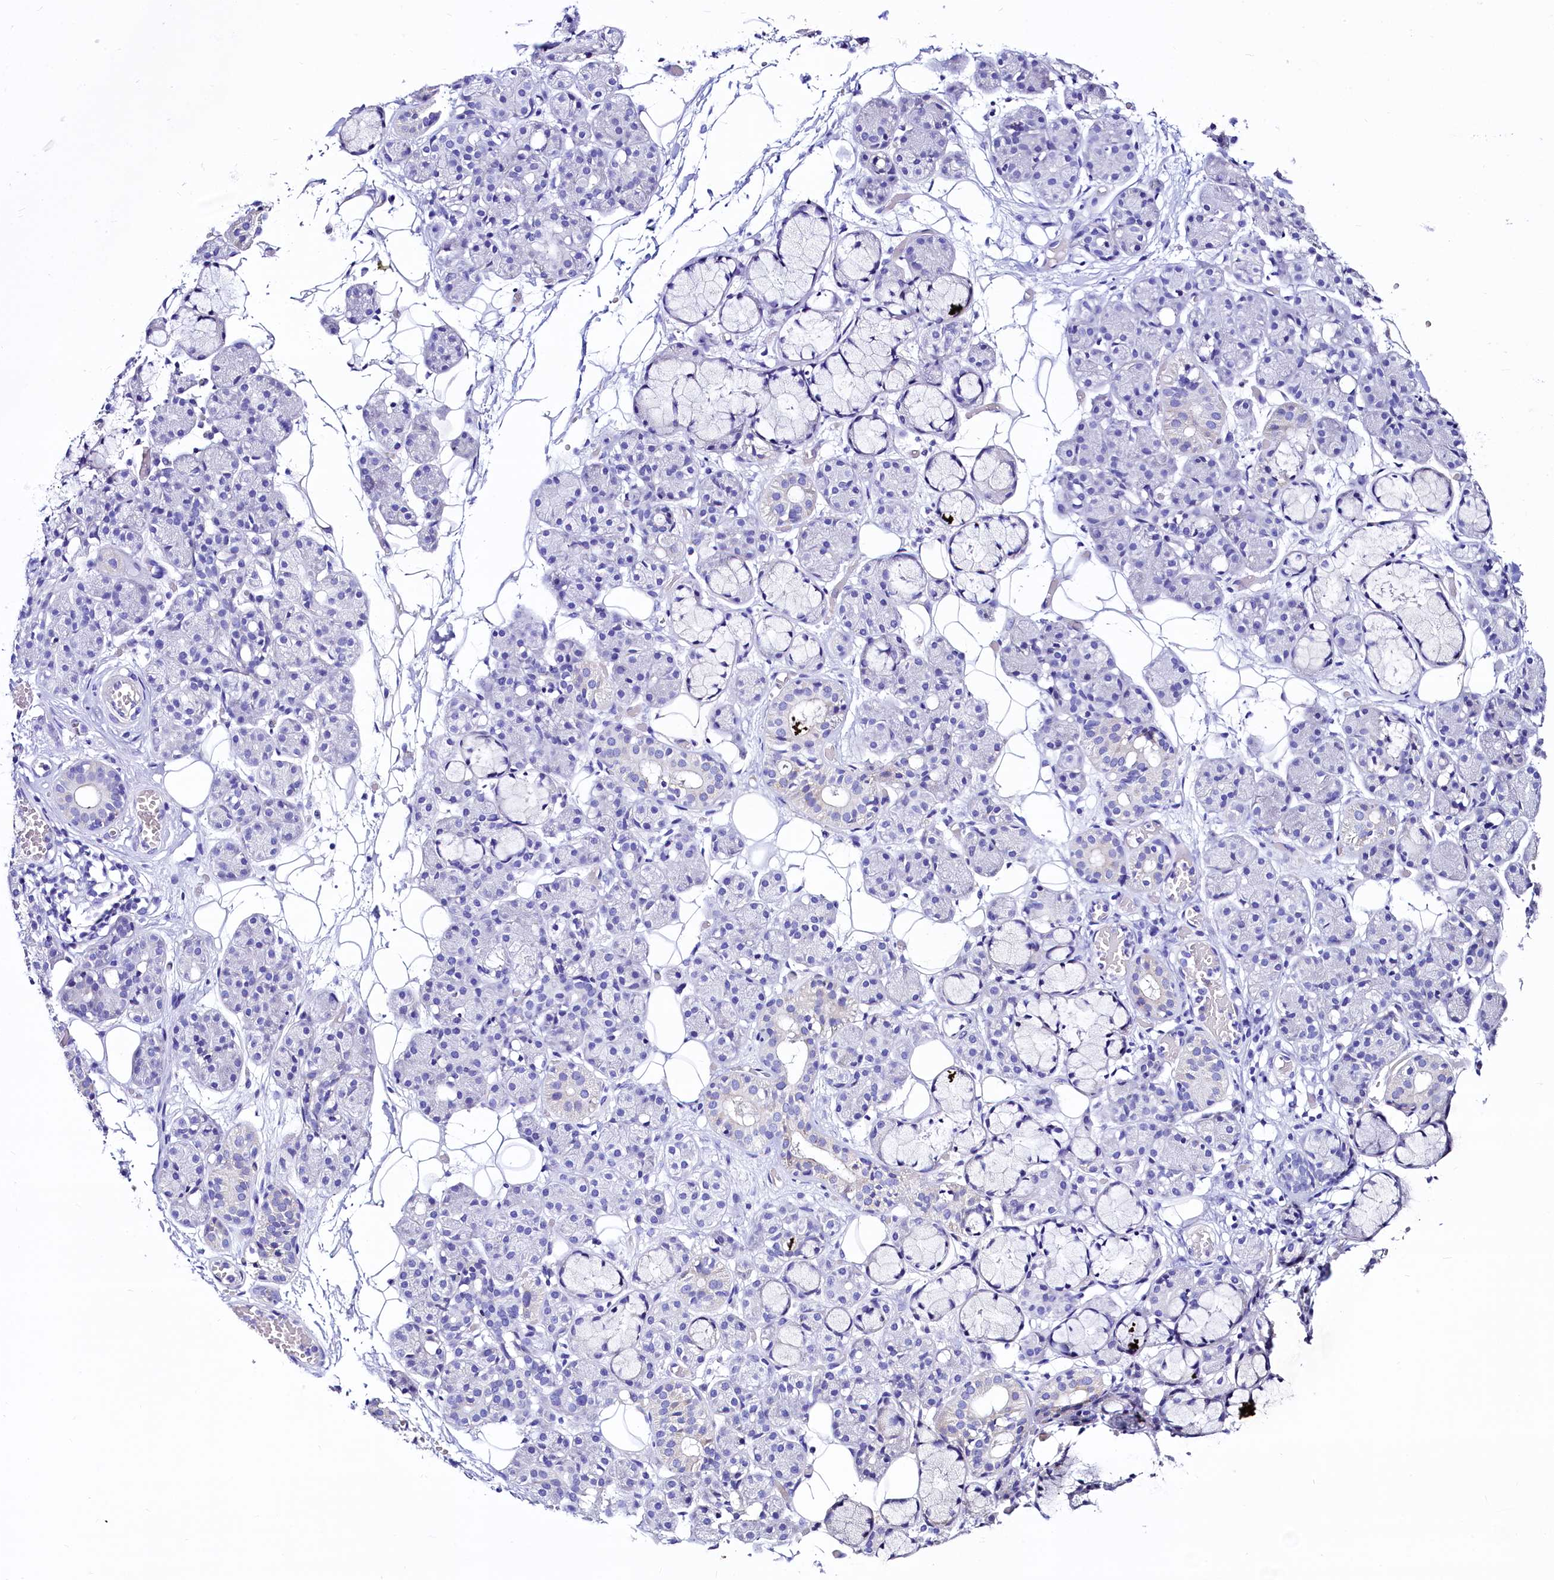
{"staining": {"intensity": "negative", "quantity": "none", "location": "none"}, "tissue": "salivary gland", "cell_type": "Glandular cells", "image_type": "normal", "snomed": [{"axis": "morphology", "description": "Normal tissue, NOS"}, {"axis": "topography", "description": "Salivary gland"}], "caption": "The immunohistochemistry photomicrograph has no significant expression in glandular cells of salivary gland. (Brightfield microscopy of DAB immunohistochemistry (IHC) at high magnification).", "gene": "RBP3", "patient": {"sex": "male", "age": 63}}